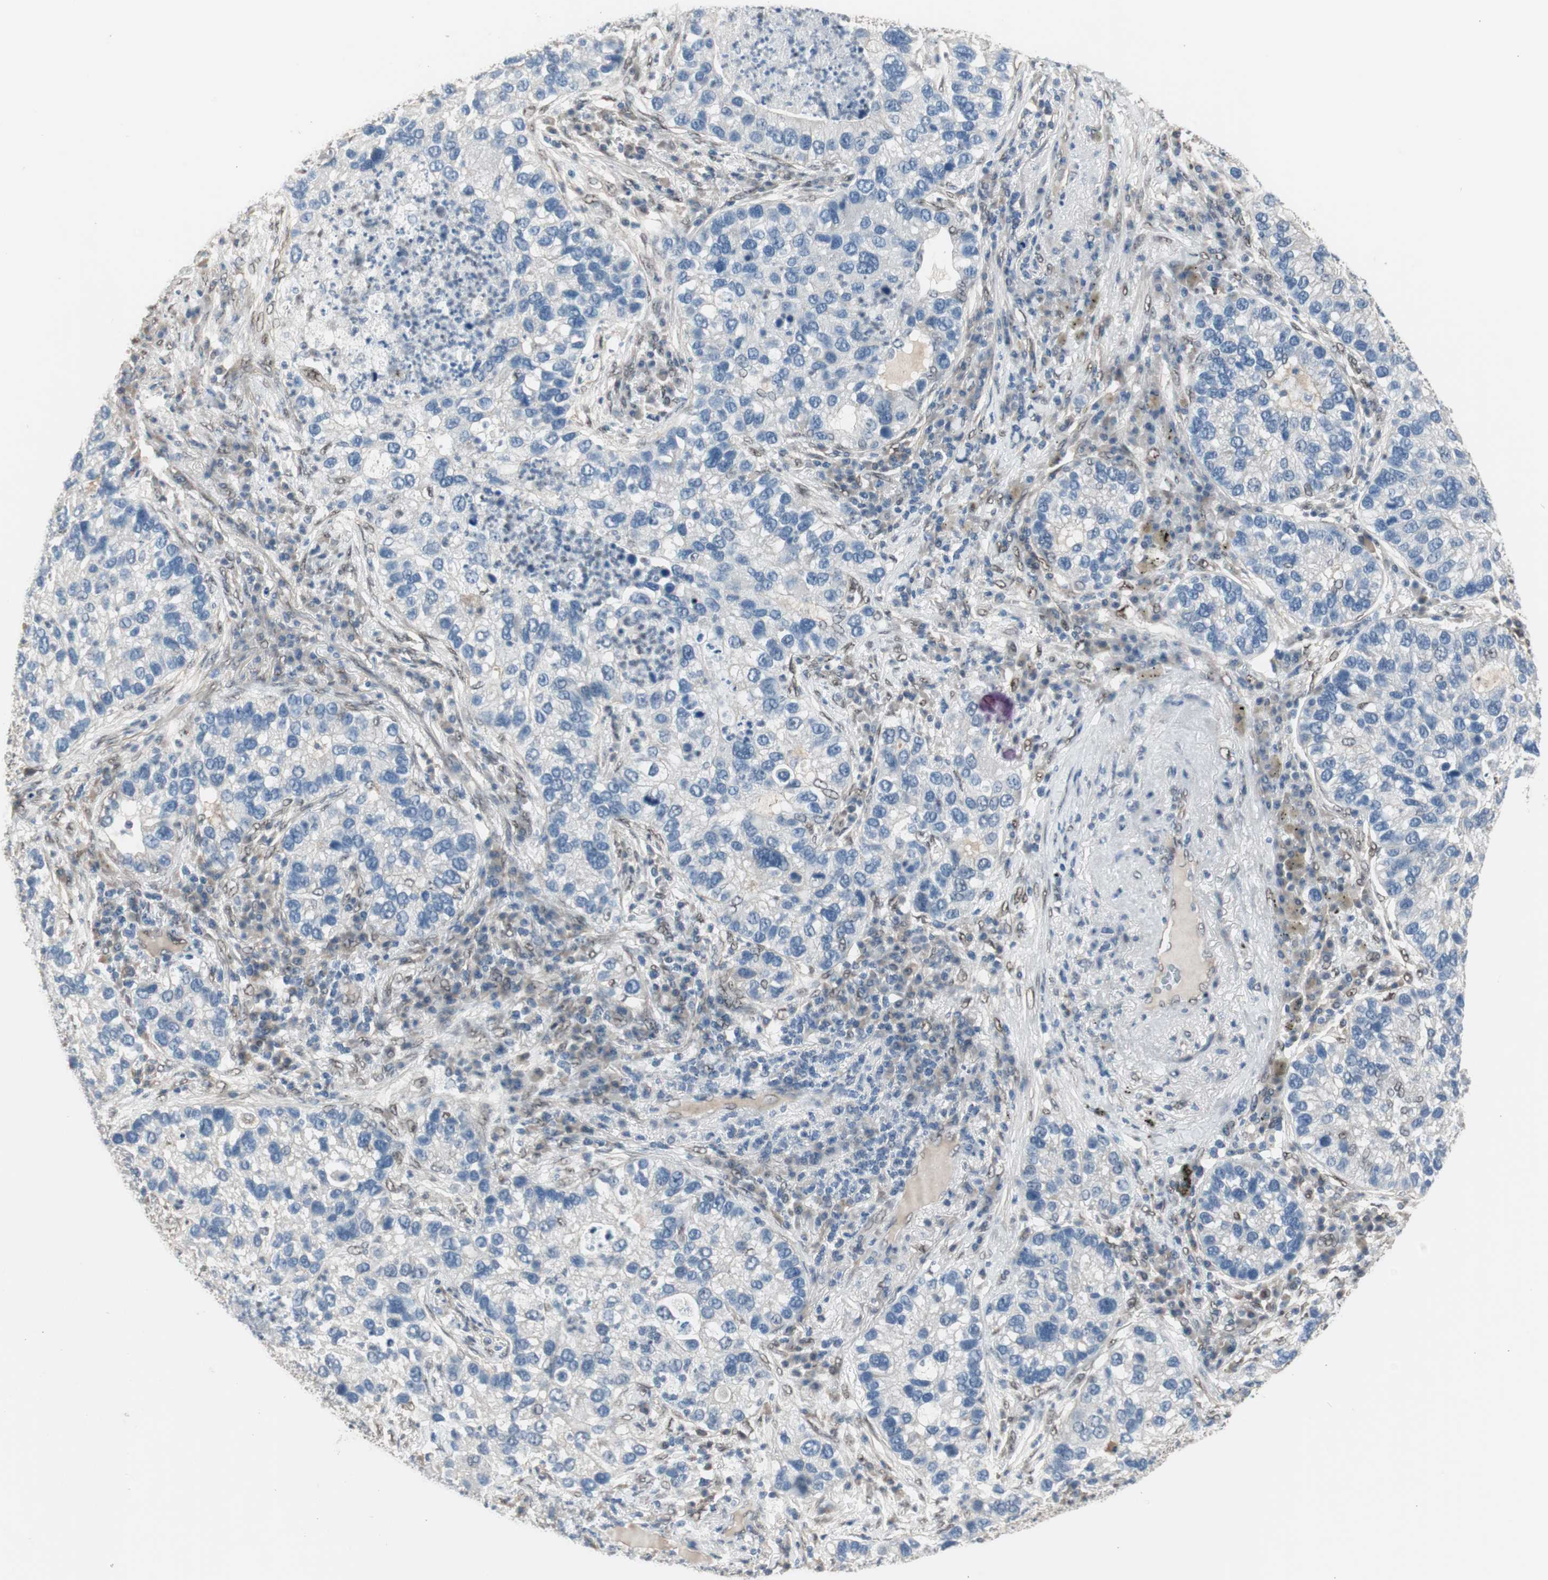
{"staining": {"intensity": "negative", "quantity": "none", "location": "none"}, "tissue": "lung cancer", "cell_type": "Tumor cells", "image_type": "cancer", "snomed": [{"axis": "morphology", "description": "Normal tissue, NOS"}, {"axis": "morphology", "description": "Adenocarcinoma, NOS"}, {"axis": "topography", "description": "Bronchus"}, {"axis": "topography", "description": "Lung"}], "caption": "Lung cancer was stained to show a protein in brown. There is no significant positivity in tumor cells.", "gene": "PML", "patient": {"sex": "male", "age": 54}}